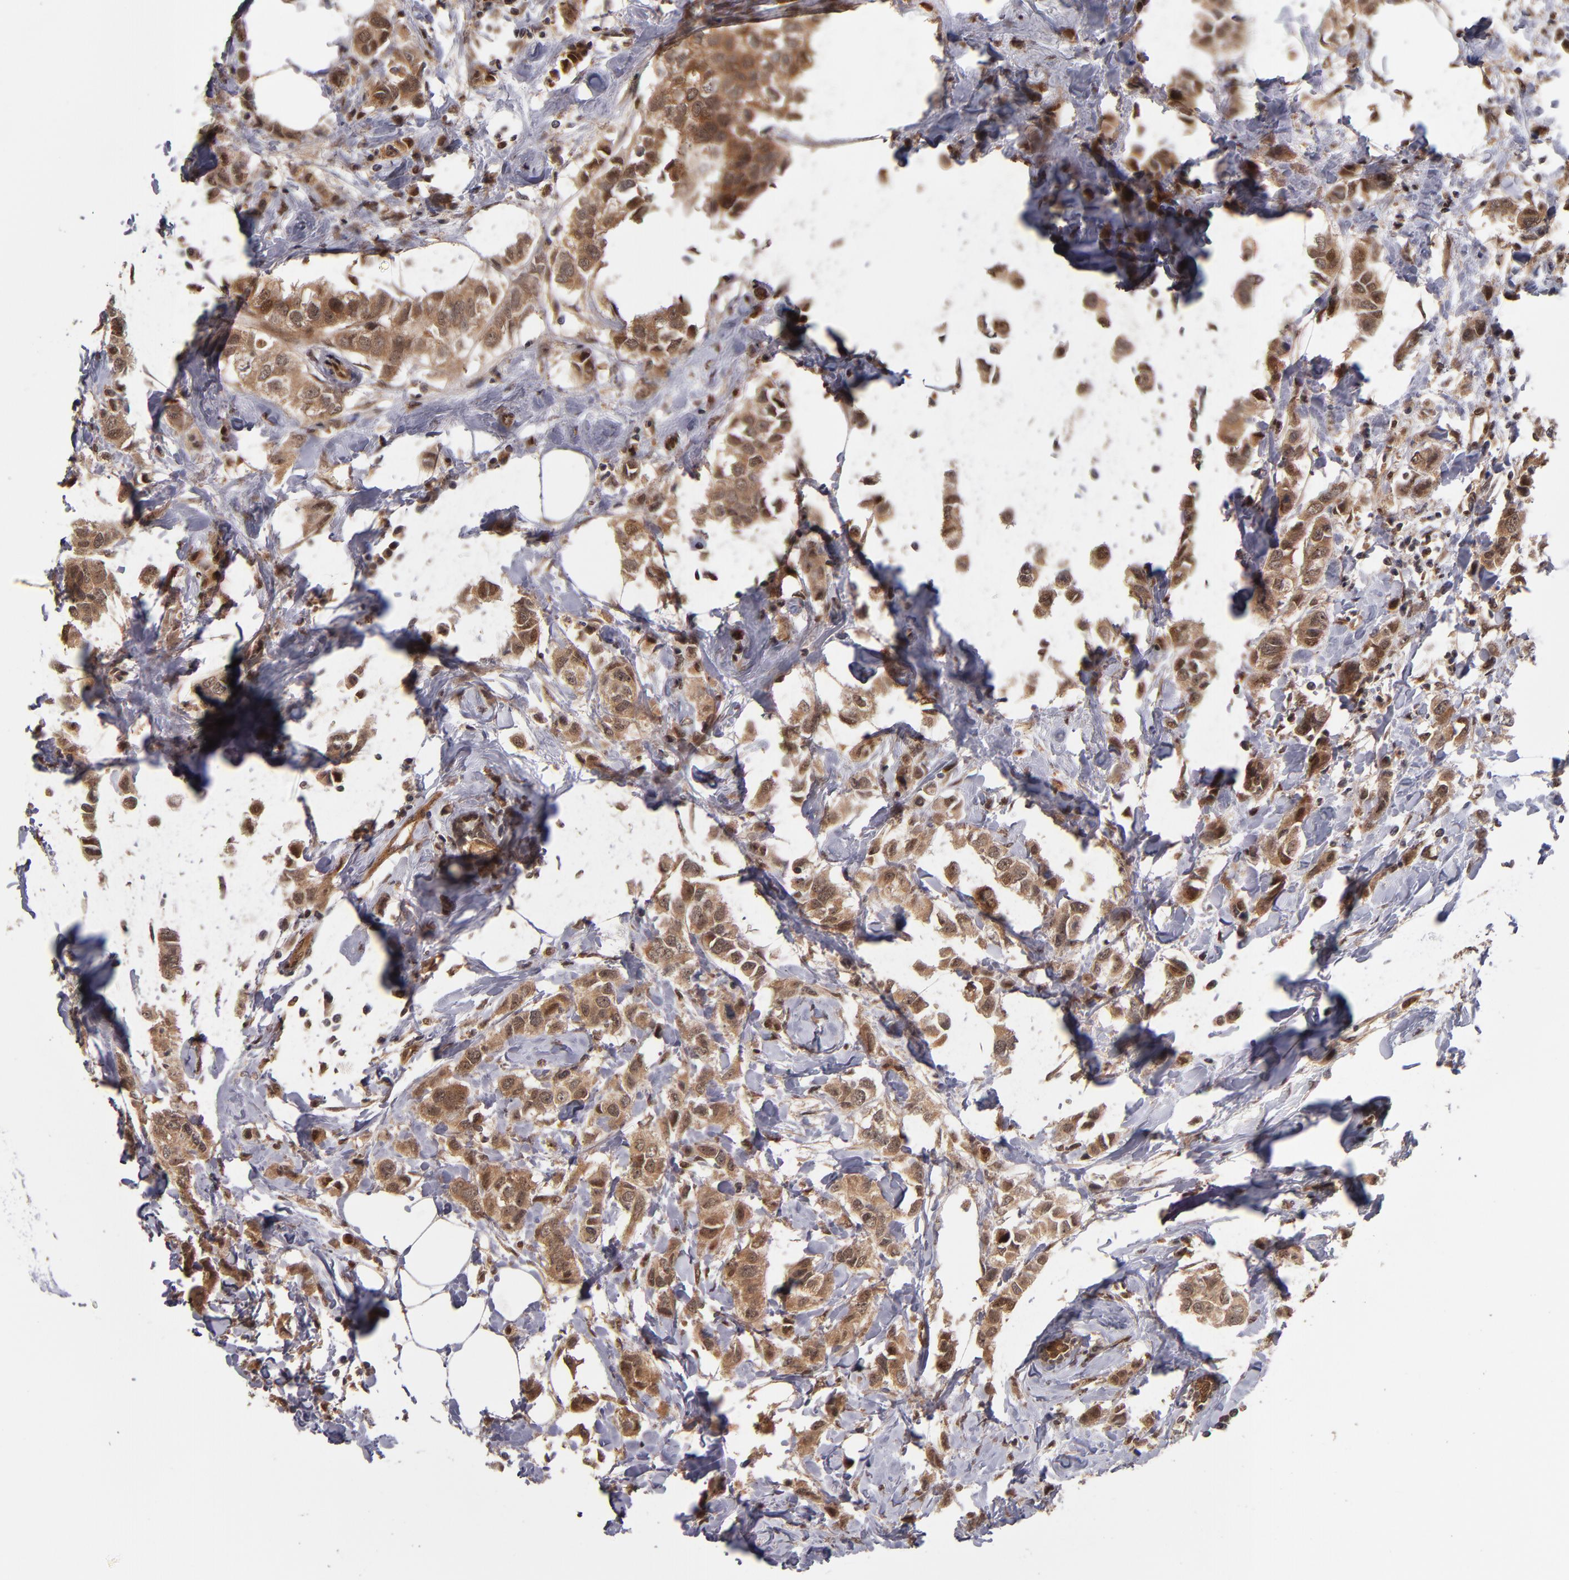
{"staining": {"intensity": "moderate", "quantity": ">75%", "location": "cytoplasmic/membranous,nuclear"}, "tissue": "breast cancer", "cell_type": "Tumor cells", "image_type": "cancer", "snomed": [{"axis": "morphology", "description": "Normal tissue, NOS"}, {"axis": "morphology", "description": "Duct carcinoma"}, {"axis": "topography", "description": "Breast"}], "caption": "Immunohistochemistry micrograph of neoplastic tissue: human breast cancer (infiltrating ductal carcinoma) stained using IHC shows medium levels of moderate protein expression localized specifically in the cytoplasmic/membranous and nuclear of tumor cells, appearing as a cytoplasmic/membranous and nuclear brown color.", "gene": "CUL5", "patient": {"sex": "female", "age": 50}}